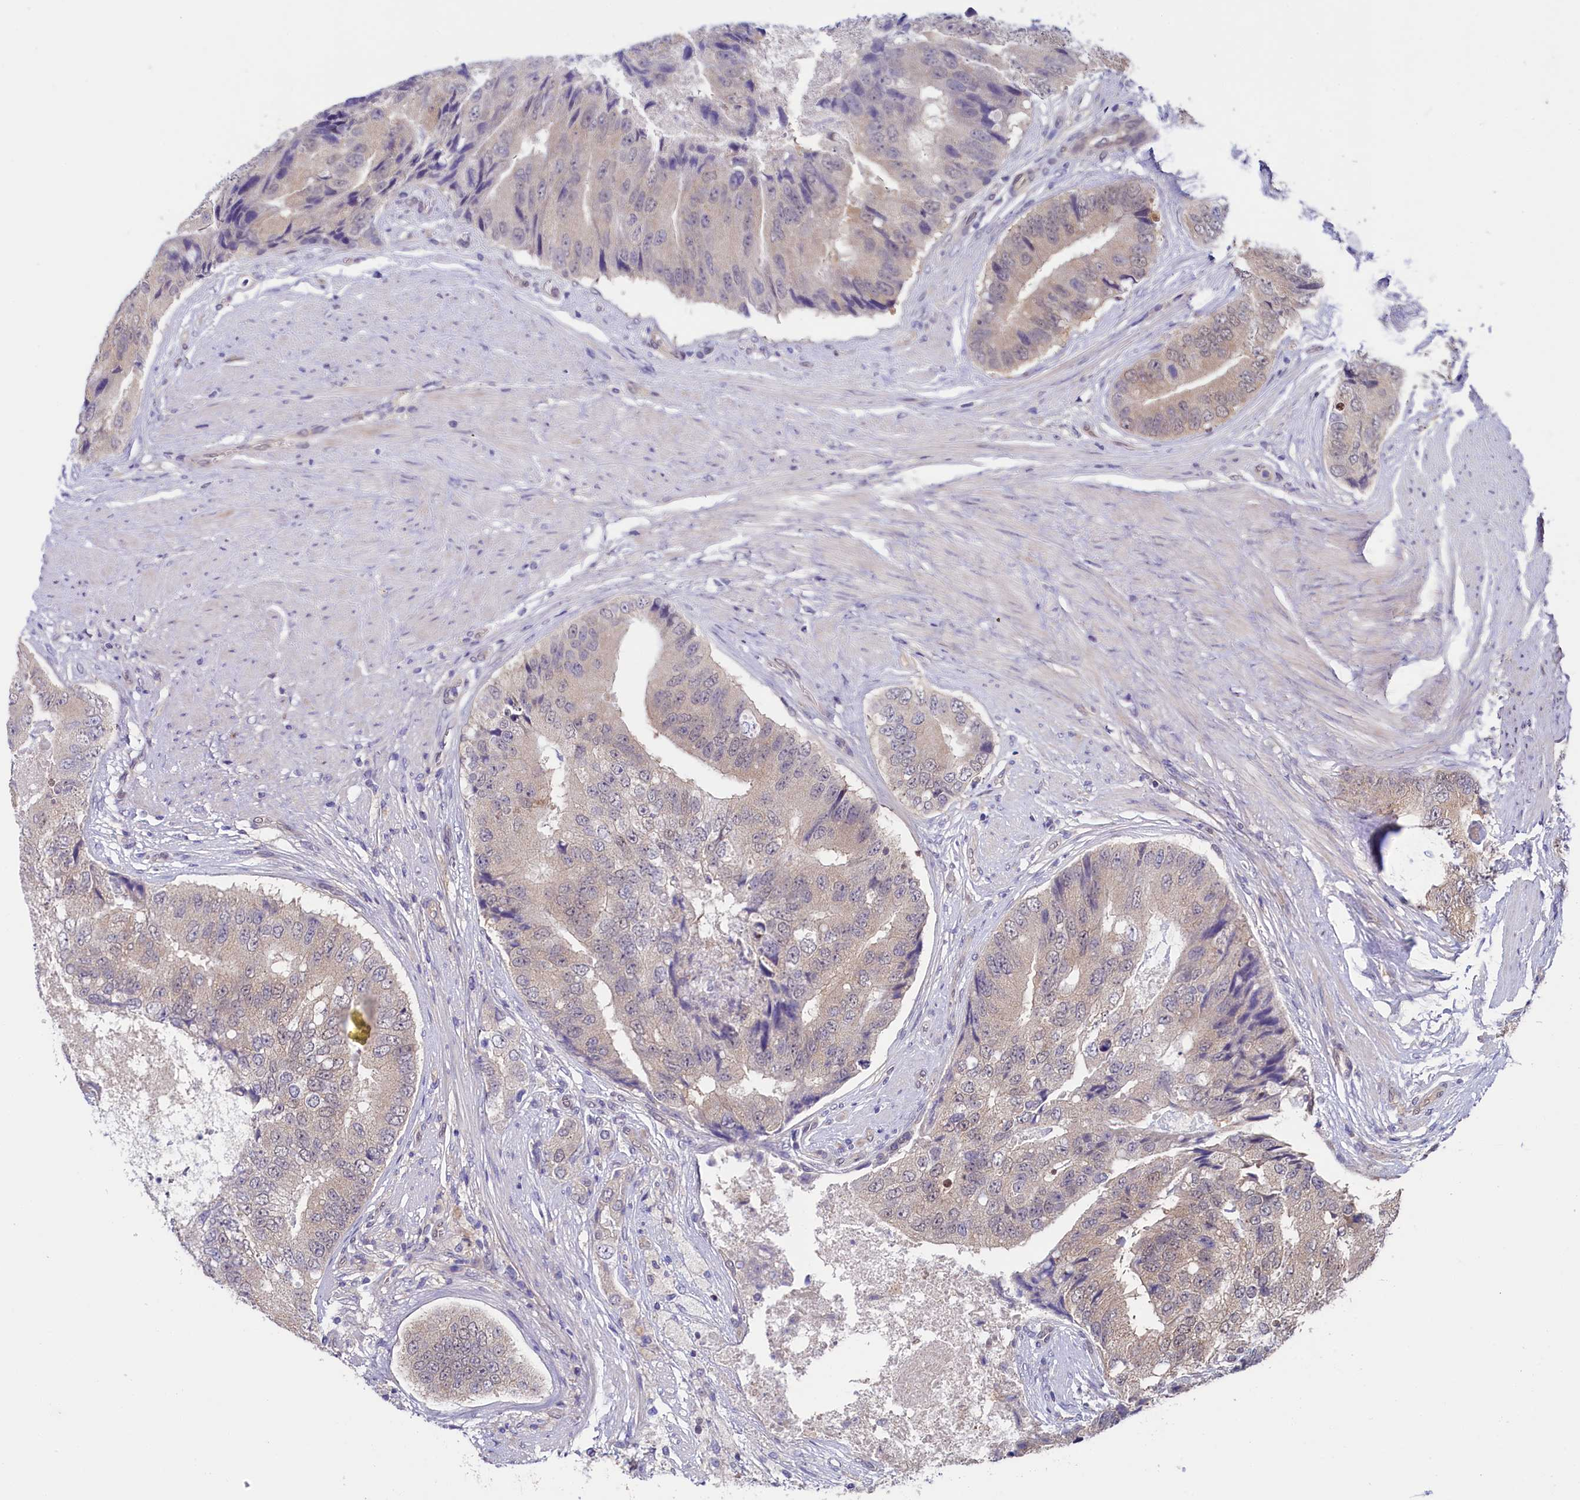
{"staining": {"intensity": "weak", "quantity": "25%-75%", "location": "cytoplasmic/membranous"}, "tissue": "prostate cancer", "cell_type": "Tumor cells", "image_type": "cancer", "snomed": [{"axis": "morphology", "description": "Adenocarcinoma, High grade"}, {"axis": "topography", "description": "Prostate"}], "caption": "The histopathology image demonstrates a brown stain indicating the presence of a protein in the cytoplasmic/membranous of tumor cells in prostate high-grade adenocarcinoma.", "gene": "FLYWCH2", "patient": {"sex": "male", "age": 70}}